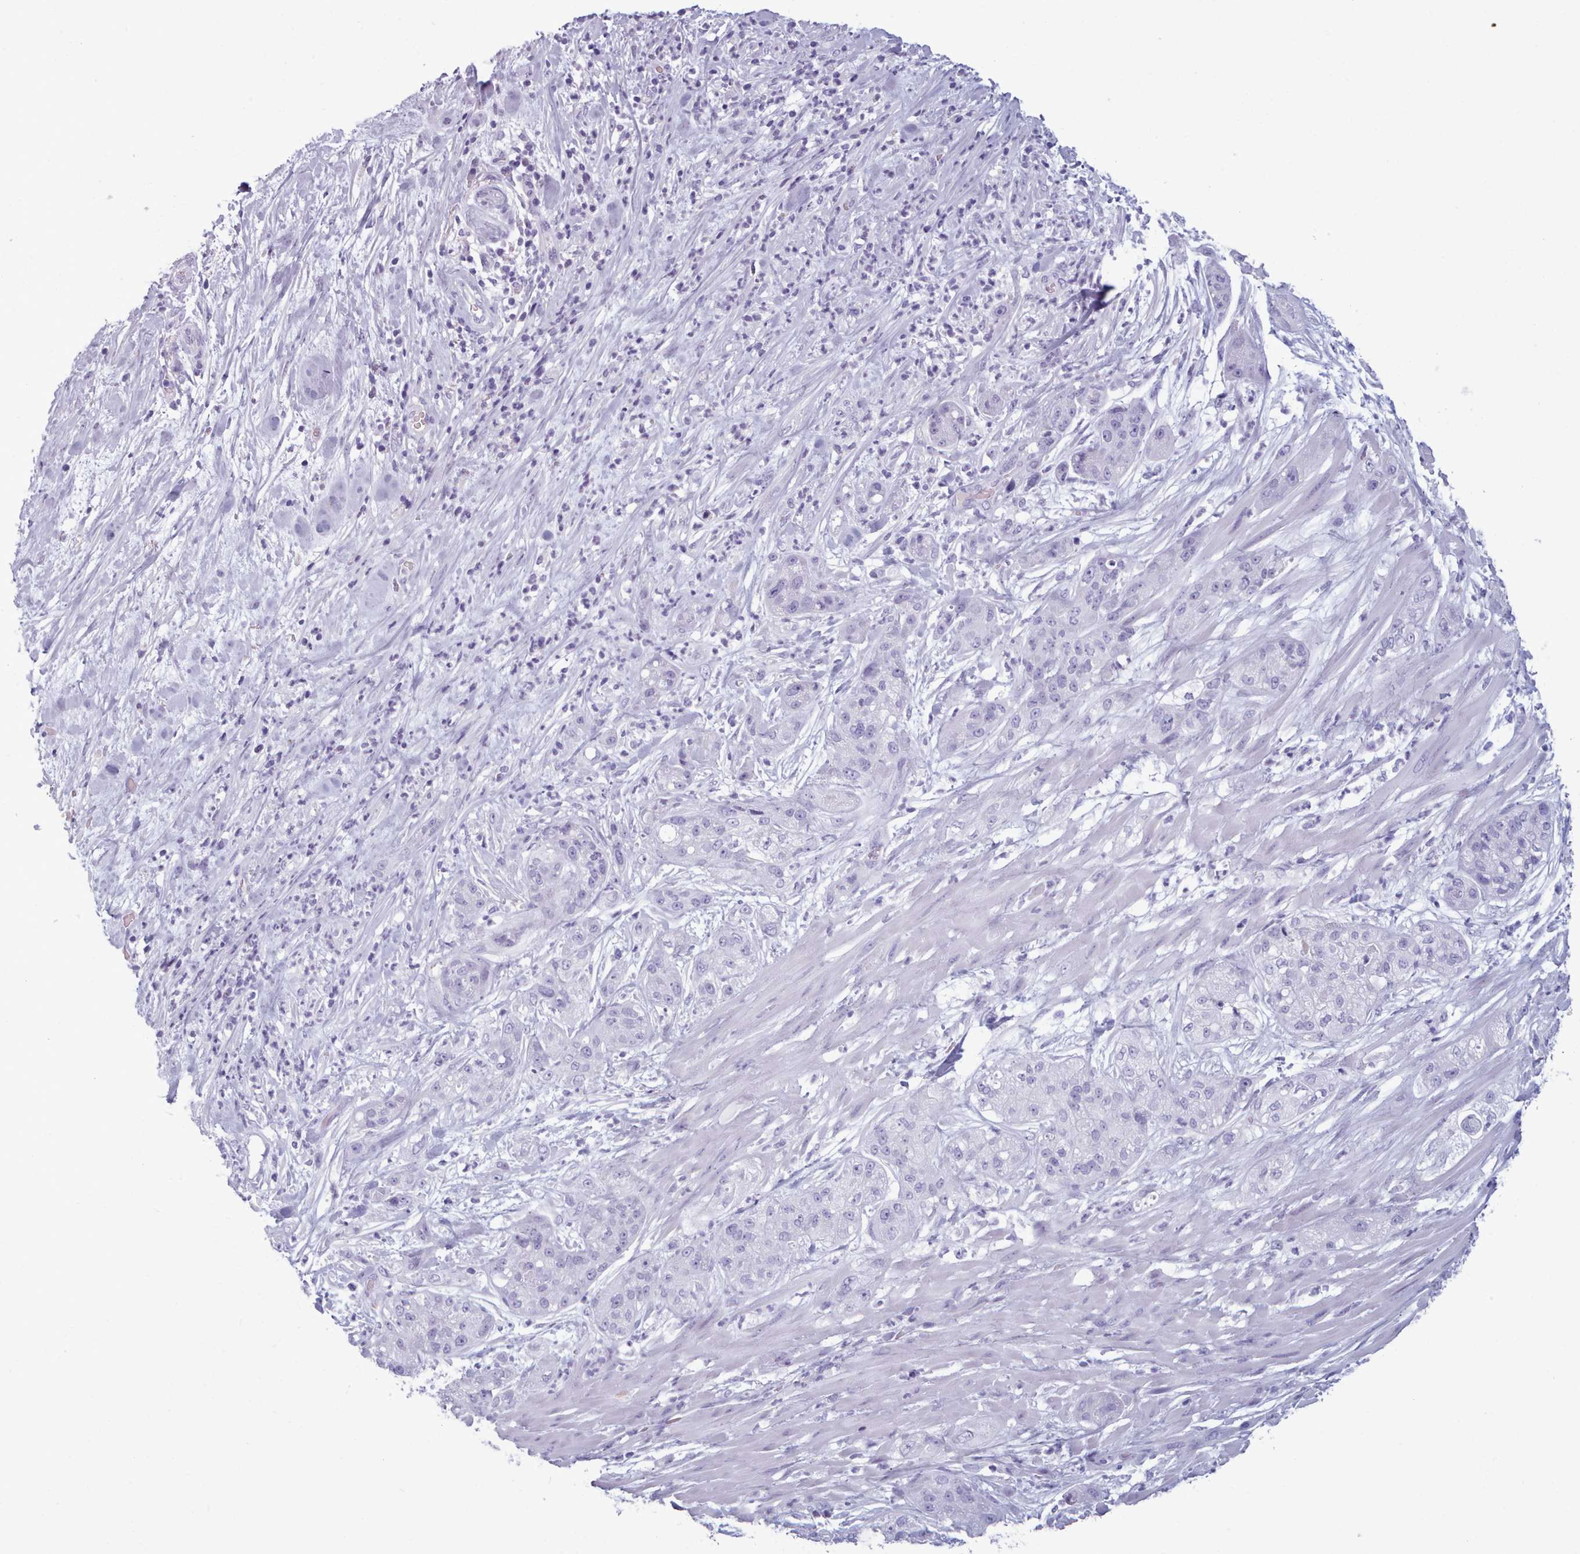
{"staining": {"intensity": "negative", "quantity": "none", "location": "none"}, "tissue": "pancreatic cancer", "cell_type": "Tumor cells", "image_type": "cancer", "snomed": [{"axis": "morphology", "description": "Adenocarcinoma, NOS"}, {"axis": "topography", "description": "Pancreas"}], "caption": "An IHC photomicrograph of pancreatic cancer is shown. There is no staining in tumor cells of pancreatic cancer. The staining was performed using DAB (3,3'-diaminobenzidine) to visualize the protein expression in brown, while the nuclei were stained in blue with hematoxylin (Magnification: 20x).", "gene": "ZNF43", "patient": {"sex": "female", "age": 78}}